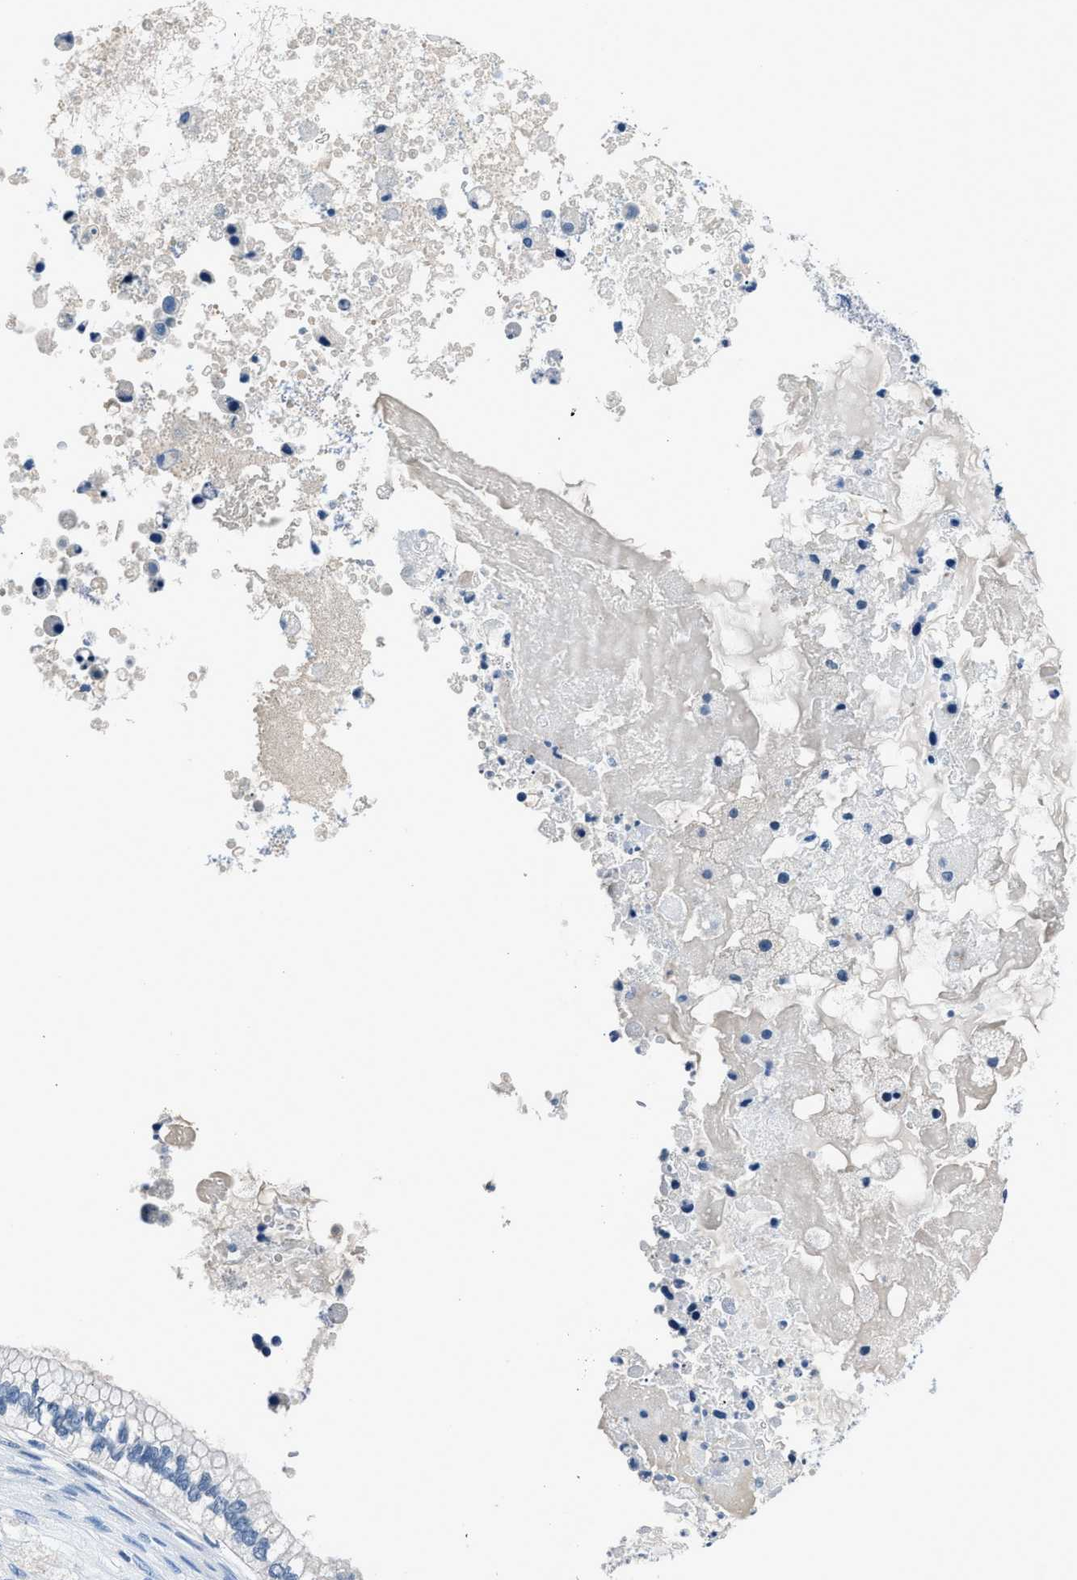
{"staining": {"intensity": "negative", "quantity": "none", "location": "none"}, "tissue": "ovarian cancer", "cell_type": "Tumor cells", "image_type": "cancer", "snomed": [{"axis": "morphology", "description": "Cystadenocarcinoma, mucinous, NOS"}, {"axis": "topography", "description": "Ovary"}], "caption": "Tumor cells are negative for protein expression in human ovarian mucinous cystadenocarcinoma.", "gene": "GJA3", "patient": {"sex": "female", "age": 80}}